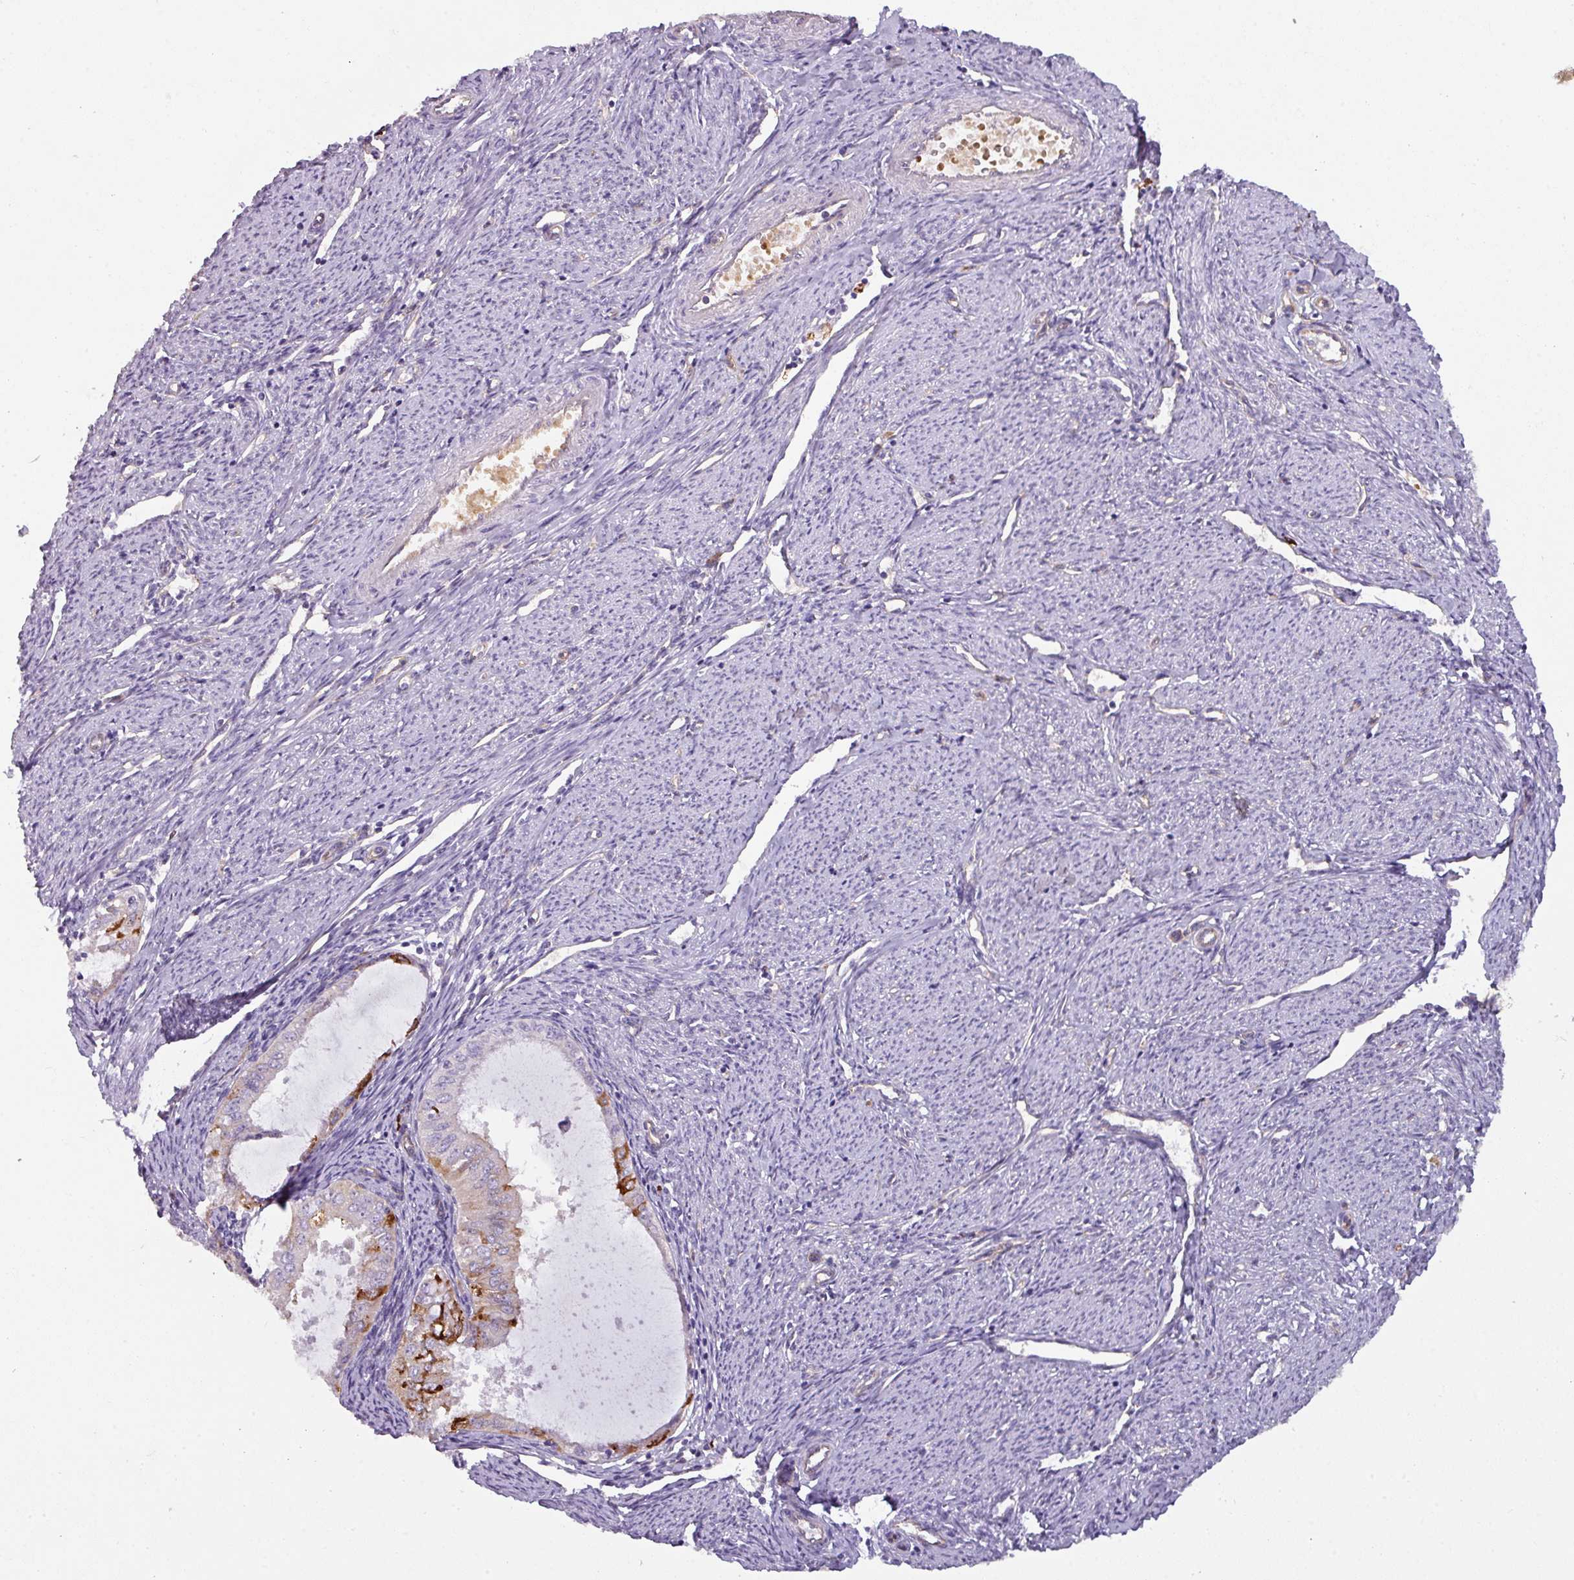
{"staining": {"intensity": "strong", "quantity": "<25%", "location": "cytoplasmic/membranous"}, "tissue": "endometrial cancer", "cell_type": "Tumor cells", "image_type": "cancer", "snomed": [{"axis": "morphology", "description": "Adenocarcinoma, NOS"}, {"axis": "topography", "description": "Endometrium"}], "caption": "Endometrial adenocarcinoma was stained to show a protein in brown. There is medium levels of strong cytoplasmic/membranous staining in approximately <25% of tumor cells. (Stains: DAB in brown, nuclei in blue, Microscopy: brightfield microscopy at high magnification).", "gene": "BUD23", "patient": {"sex": "female", "age": 70}}